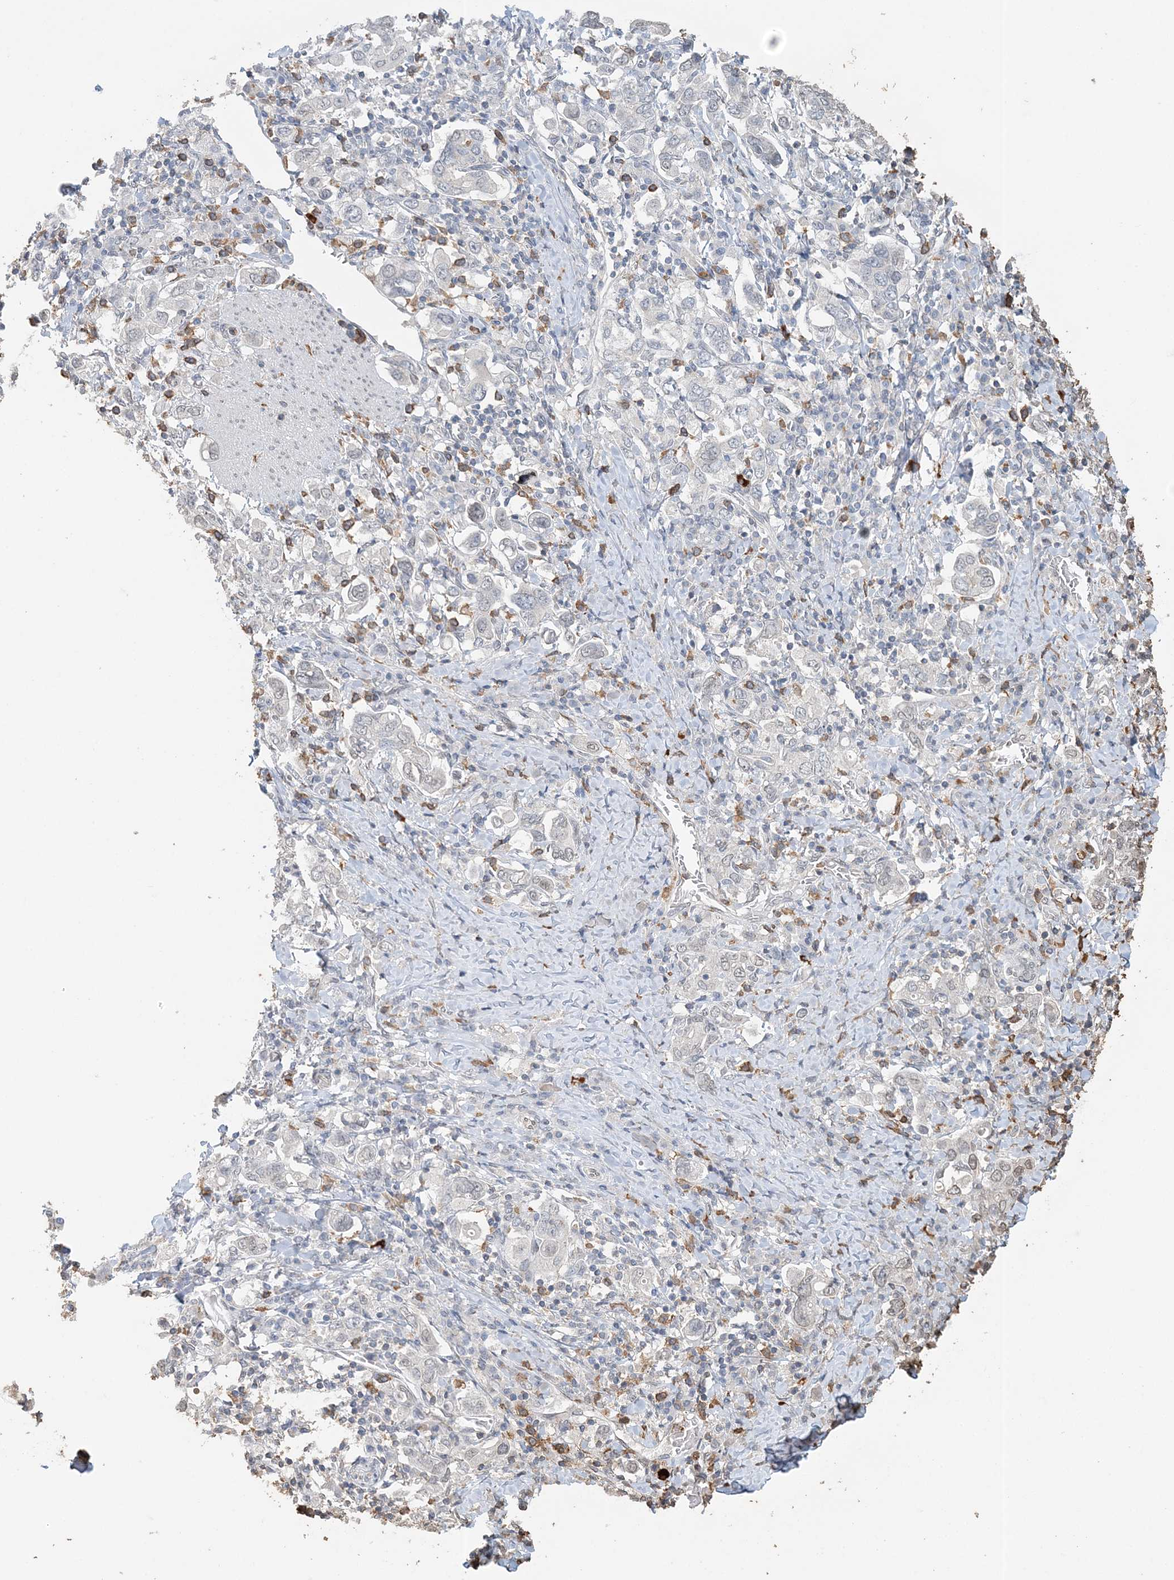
{"staining": {"intensity": "negative", "quantity": "none", "location": "none"}, "tissue": "stomach cancer", "cell_type": "Tumor cells", "image_type": "cancer", "snomed": [{"axis": "morphology", "description": "Adenocarcinoma, NOS"}, {"axis": "topography", "description": "Stomach, upper"}], "caption": "A micrograph of adenocarcinoma (stomach) stained for a protein shows no brown staining in tumor cells.", "gene": "FAM110A", "patient": {"sex": "male", "age": 62}}